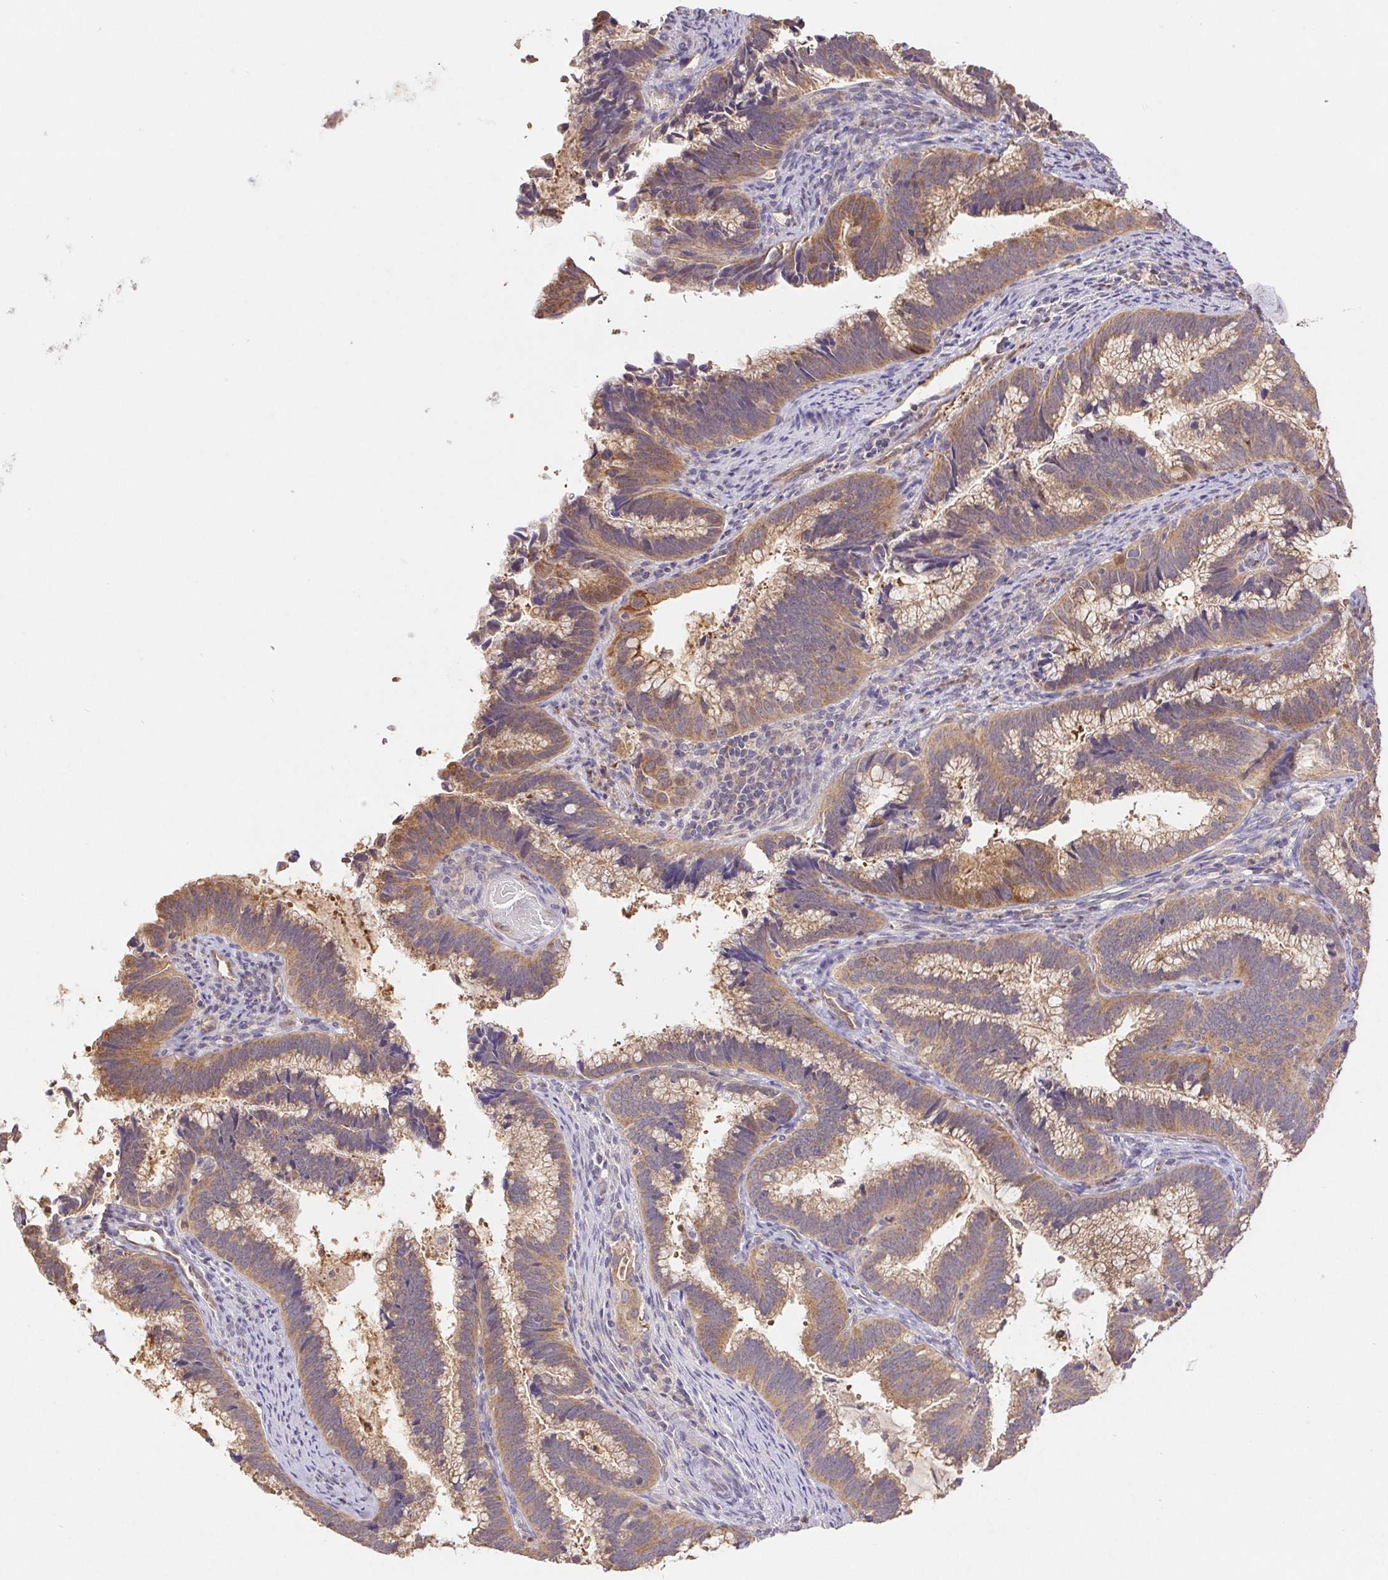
{"staining": {"intensity": "moderate", "quantity": ">75%", "location": "cytoplasmic/membranous"}, "tissue": "cervical cancer", "cell_type": "Tumor cells", "image_type": "cancer", "snomed": [{"axis": "morphology", "description": "Adenocarcinoma, NOS"}, {"axis": "topography", "description": "Cervix"}], "caption": "Cervical cancer (adenocarcinoma) stained with IHC reveals moderate cytoplasmic/membranous staining in approximately >75% of tumor cells.", "gene": "RAB11A", "patient": {"sex": "female", "age": 61}}